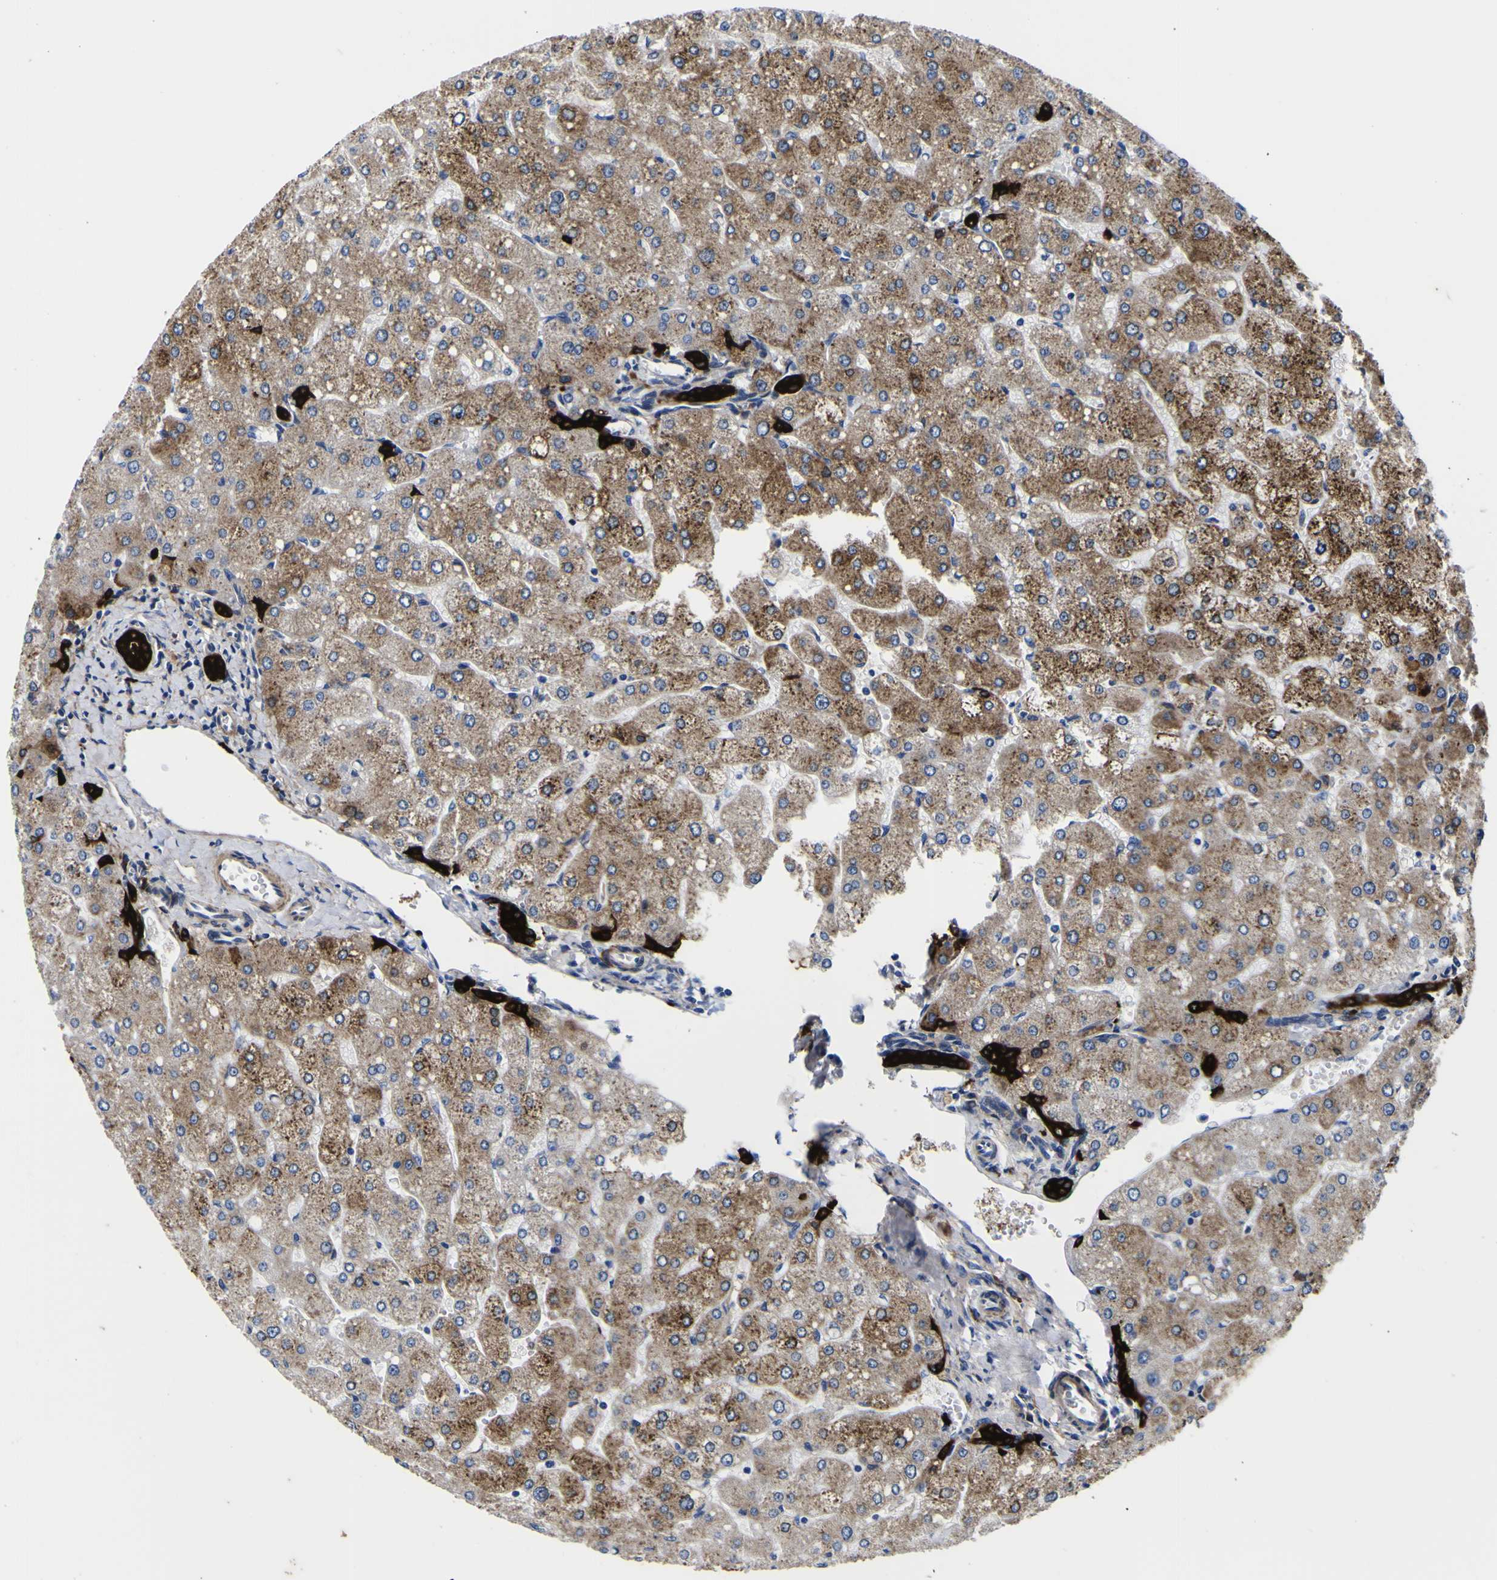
{"staining": {"intensity": "strong", "quantity": ">75%", "location": "cytoplasmic/membranous"}, "tissue": "liver", "cell_type": "Cholangiocytes", "image_type": "normal", "snomed": [{"axis": "morphology", "description": "Normal tissue, NOS"}, {"axis": "topography", "description": "Liver"}], "caption": "Approximately >75% of cholangiocytes in normal human liver demonstrate strong cytoplasmic/membranous protein positivity as visualized by brown immunohistochemical staining.", "gene": "SCD", "patient": {"sex": "male", "age": 55}}